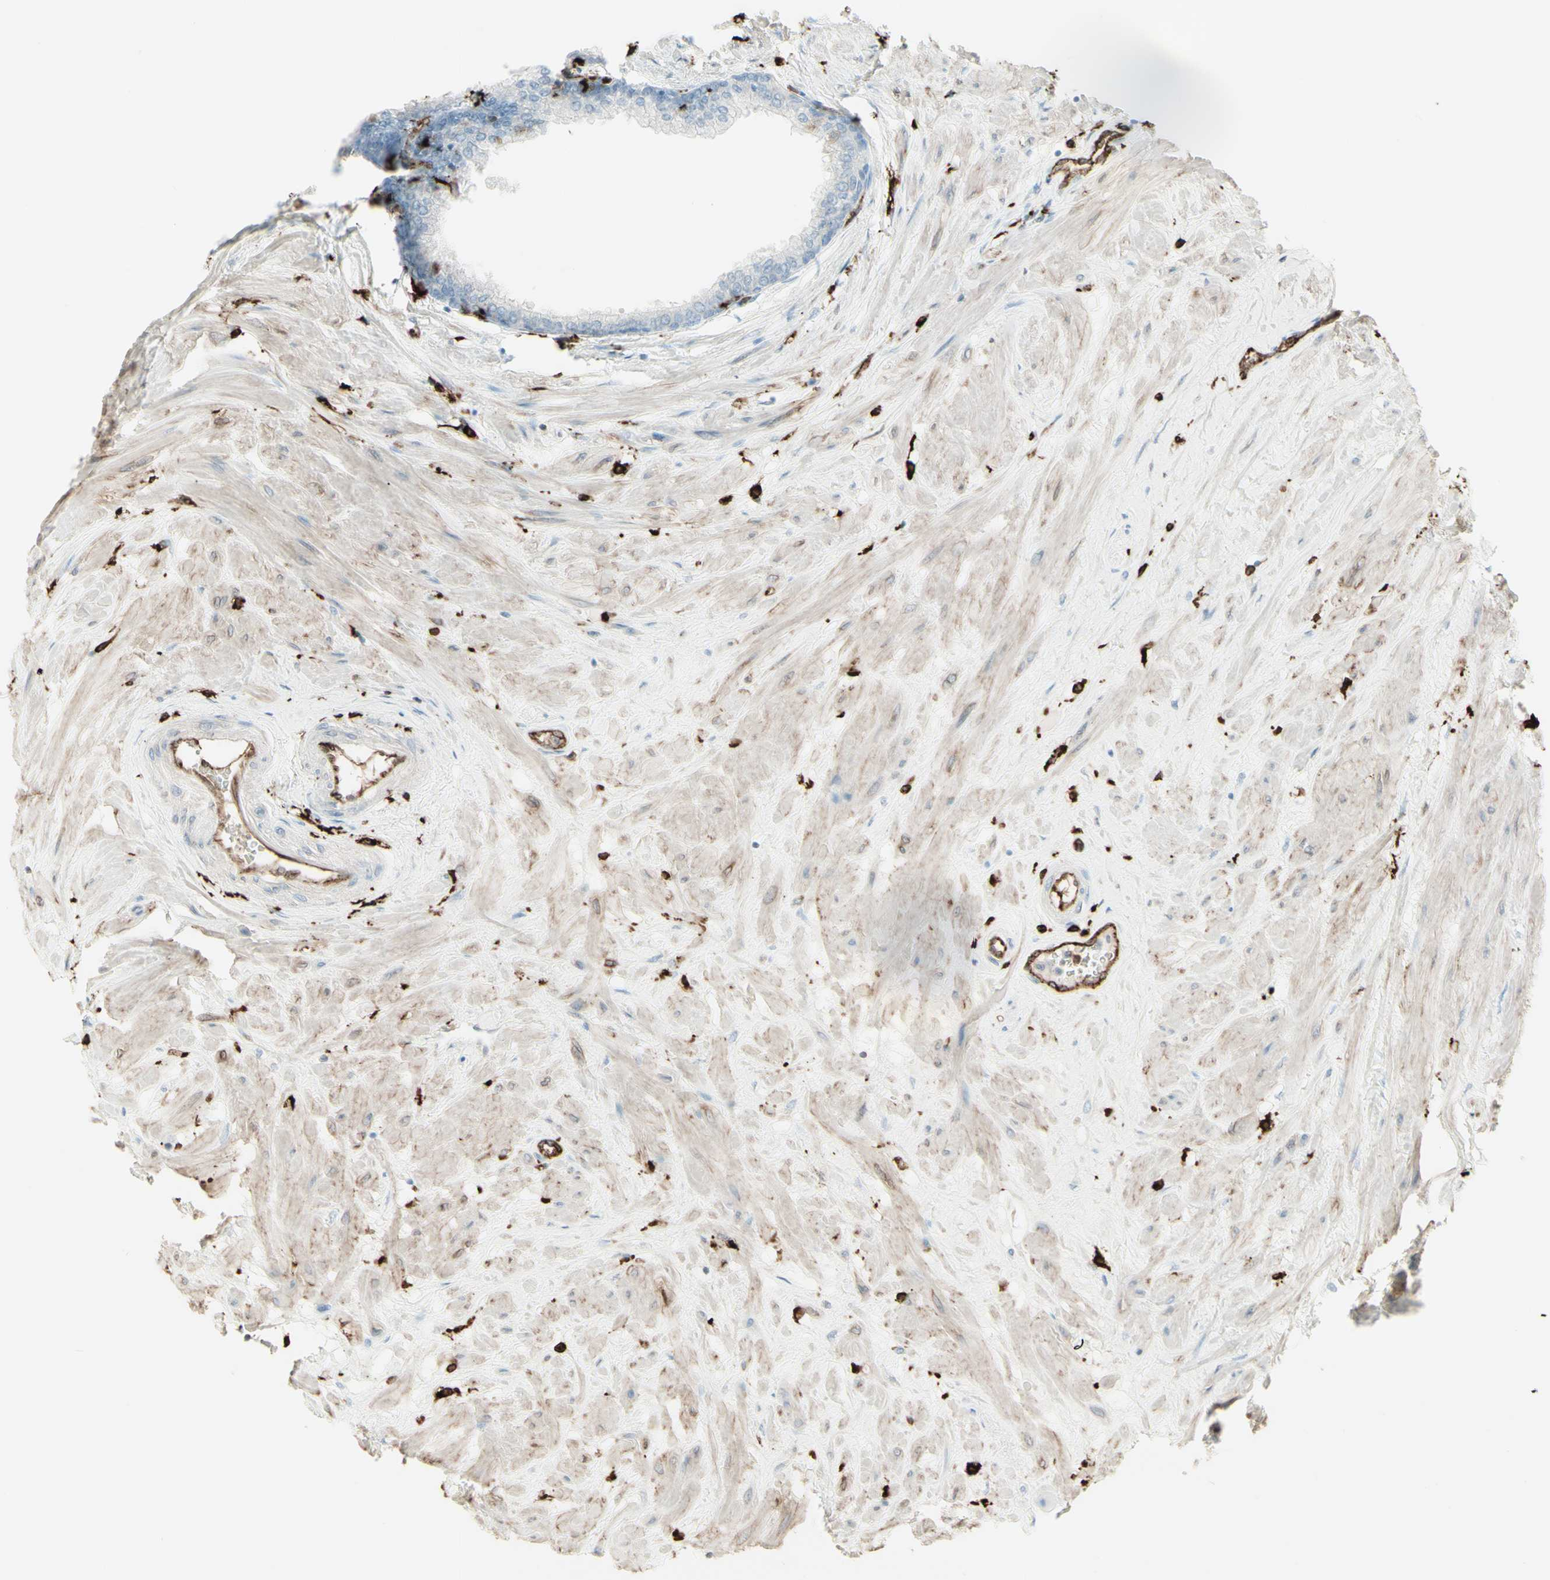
{"staining": {"intensity": "strong", "quantity": "<25%", "location": "cytoplasmic/membranous"}, "tissue": "prostate", "cell_type": "Glandular cells", "image_type": "normal", "snomed": [{"axis": "morphology", "description": "Normal tissue, NOS"}, {"axis": "topography", "description": "Prostate"}, {"axis": "topography", "description": "Seminal veicle"}], "caption": "Immunohistochemical staining of unremarkable human prostate displays <25% levels of strong cytoplasmic/membranous protein positivity in approximately <25% of glandular cells.", "gene": "HLA", "patient": {"sex": "male", "age": 60}}